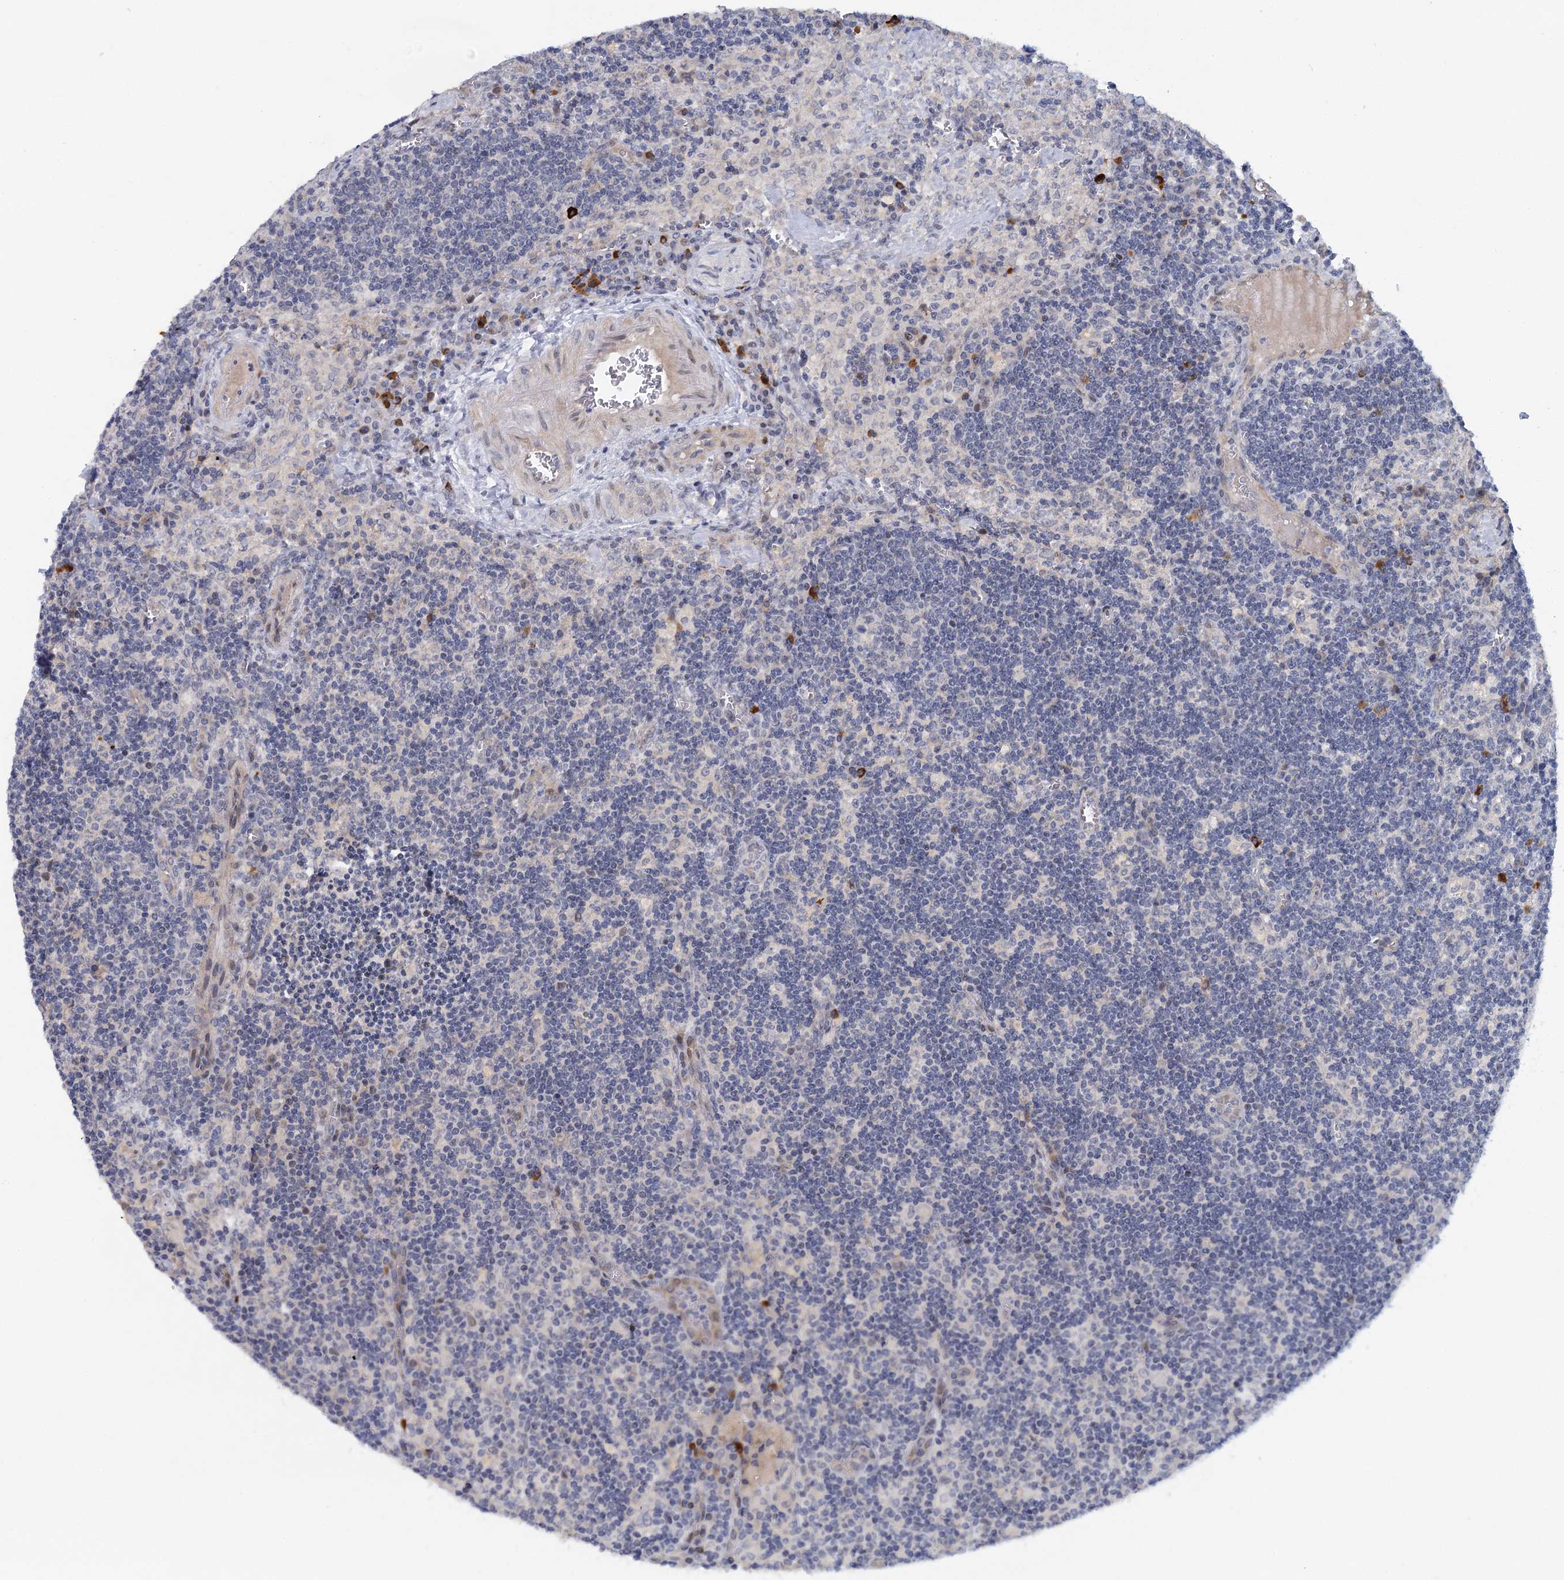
{"staining": {"intensity": "negative", "quantity": "none", "location": "none"}, "tissue": "lymph node", "cell_type": "Germinal center cells", "image_type": "normal", "snomed": [{"axis": "morphology", "description": "Normal tissue, NOS"}, {"axis": "topography", "description": "Lymph node"}], "caption": "This micrograph is of unremarkable lymph node stained with IHC to label a protein in brown with the nuclei are counter-stained blue. There is no expression in germinal center cells.", "gene": "ACRBP", "patient": {"sex": "male", "age": 58}}